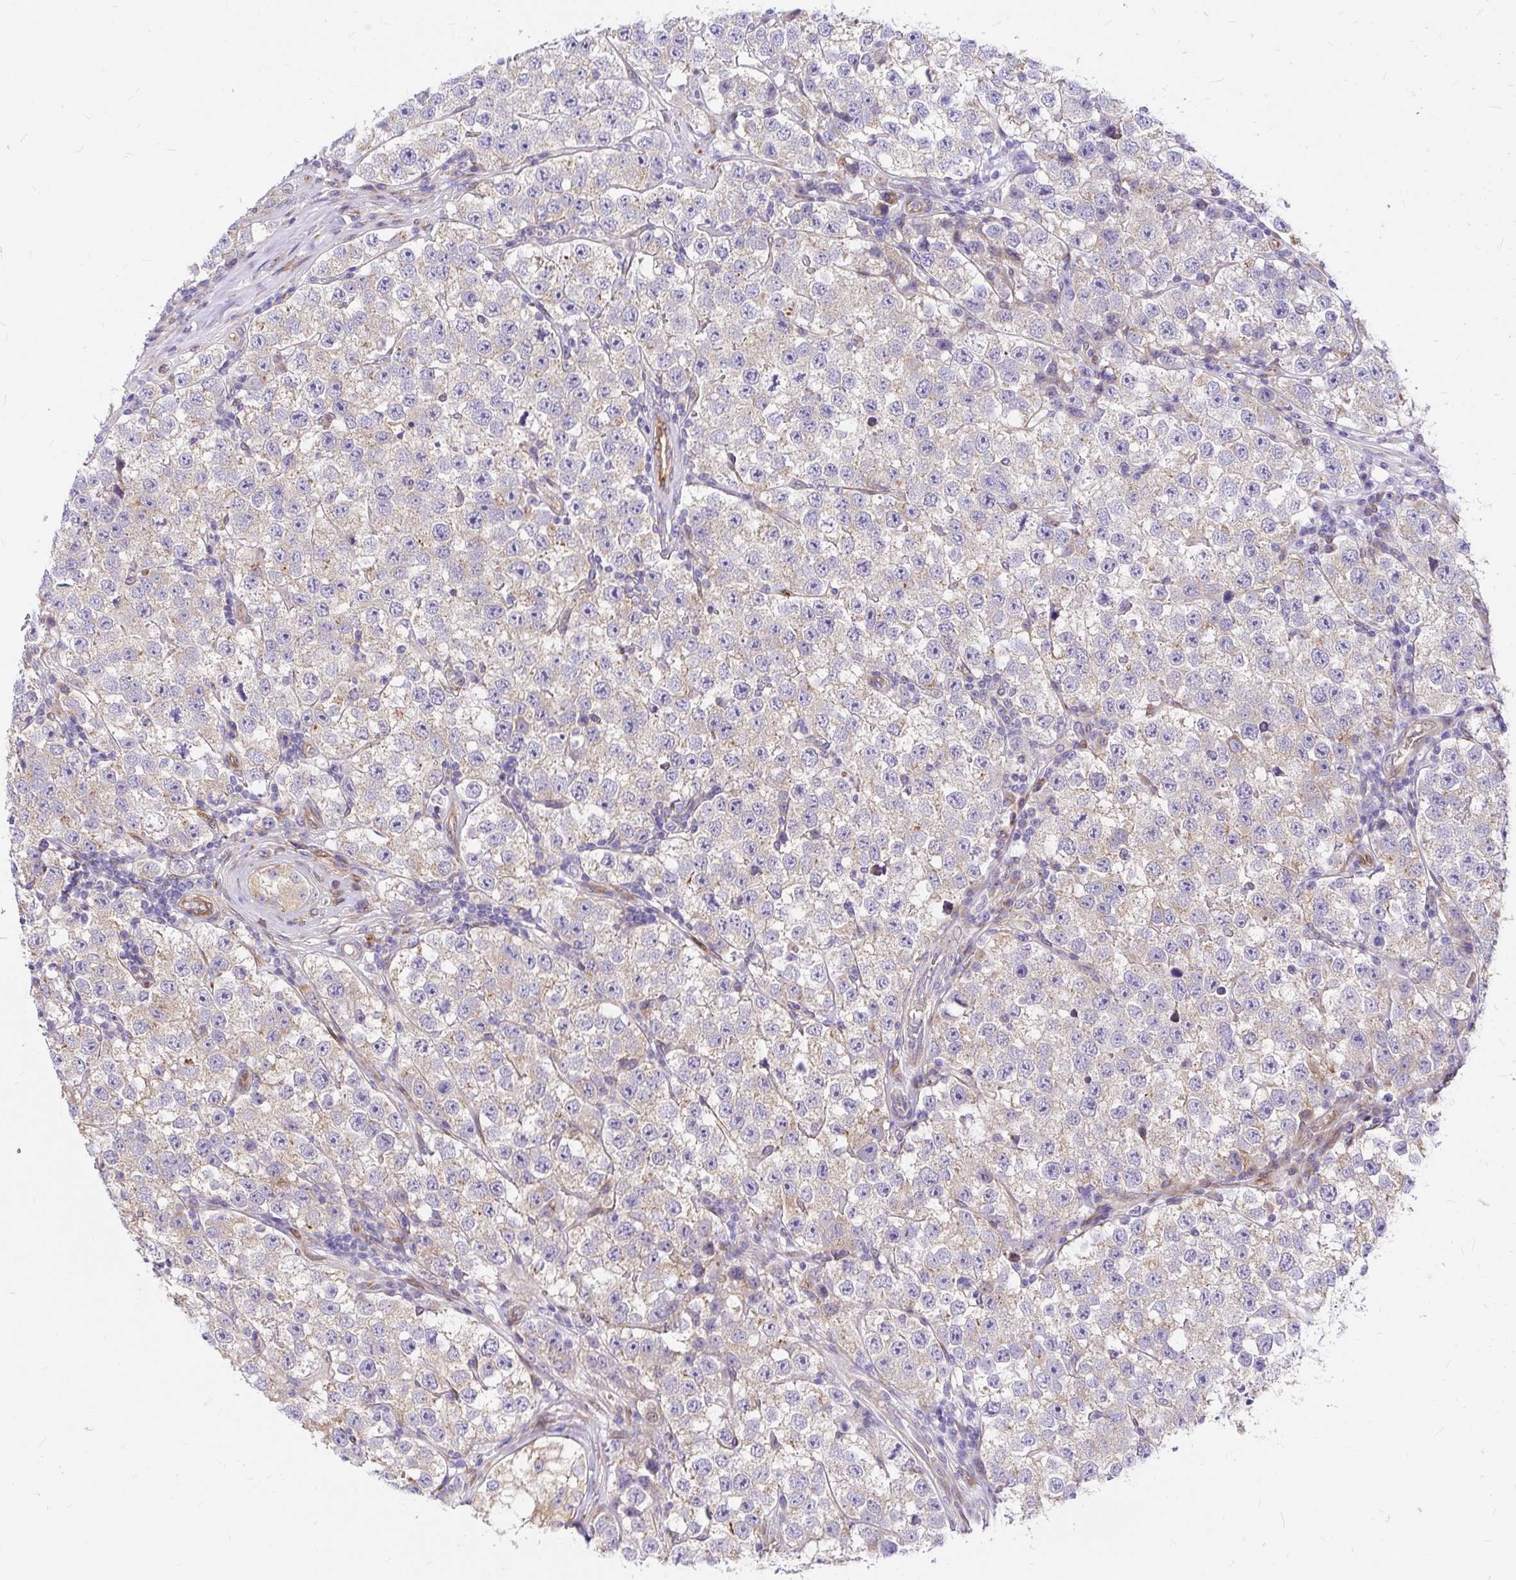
{"staining": {"intensity": "weak", "quantity": "<25%", "location": "cytoplasmic/membranous"}, "tissue": "testis cancer", "cell_type": "Tumor cells", "image_type": "cancer", "snomed": [{"axis": "morphology", "description": "Seminoma, NOS"}, {"axis": "topography", "description": "Testis"}], "caption": "A micrograph of human seminoma (testis) is negative for staining in tumor cells.", "gene": "GABBR2", "patient": {"sex": "male", "age": 34}}